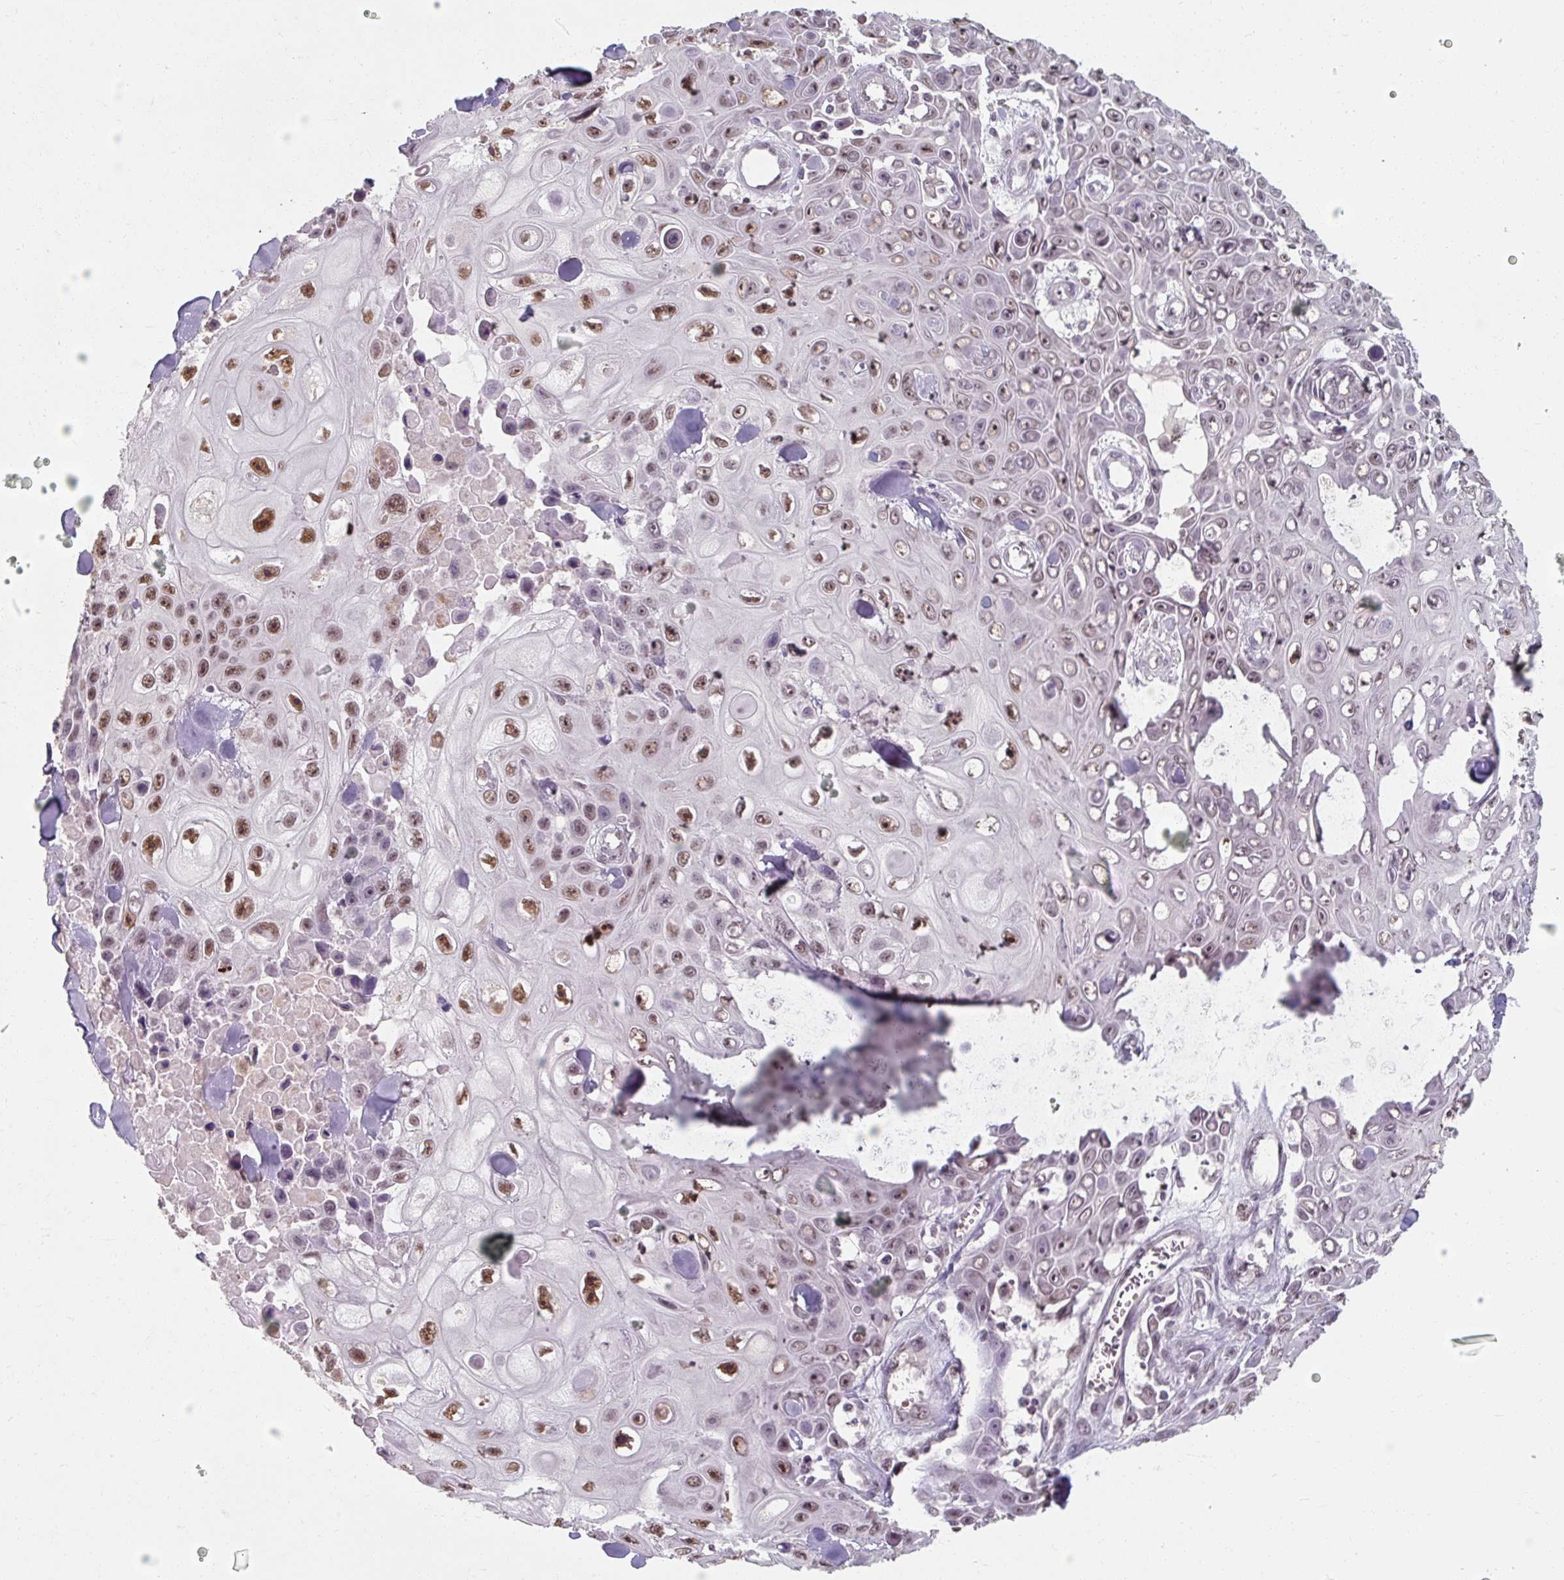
{"staining": {"intensity": "moderate", "quantity": ">75%", "location": "nuclear"}, "tissue": "skin cancer", "cell_type": "Tumor cells", "image_type": "cancer", "snomed": [{"axis": "morphology", "description": "Squamous cell carcinoma, NOS"}, {"axis": "topography", "description": "Skin"}], "caption": "Protein staining by IHC exhibits moderate nuclear staining in approximately >75% of tumor cells in skin cancer. The protein of interest is shown in brown color, while the nuclei are stained blue.", "gene": "ZFTRAF1", "patient": {"sex": "male", "age": 82}}